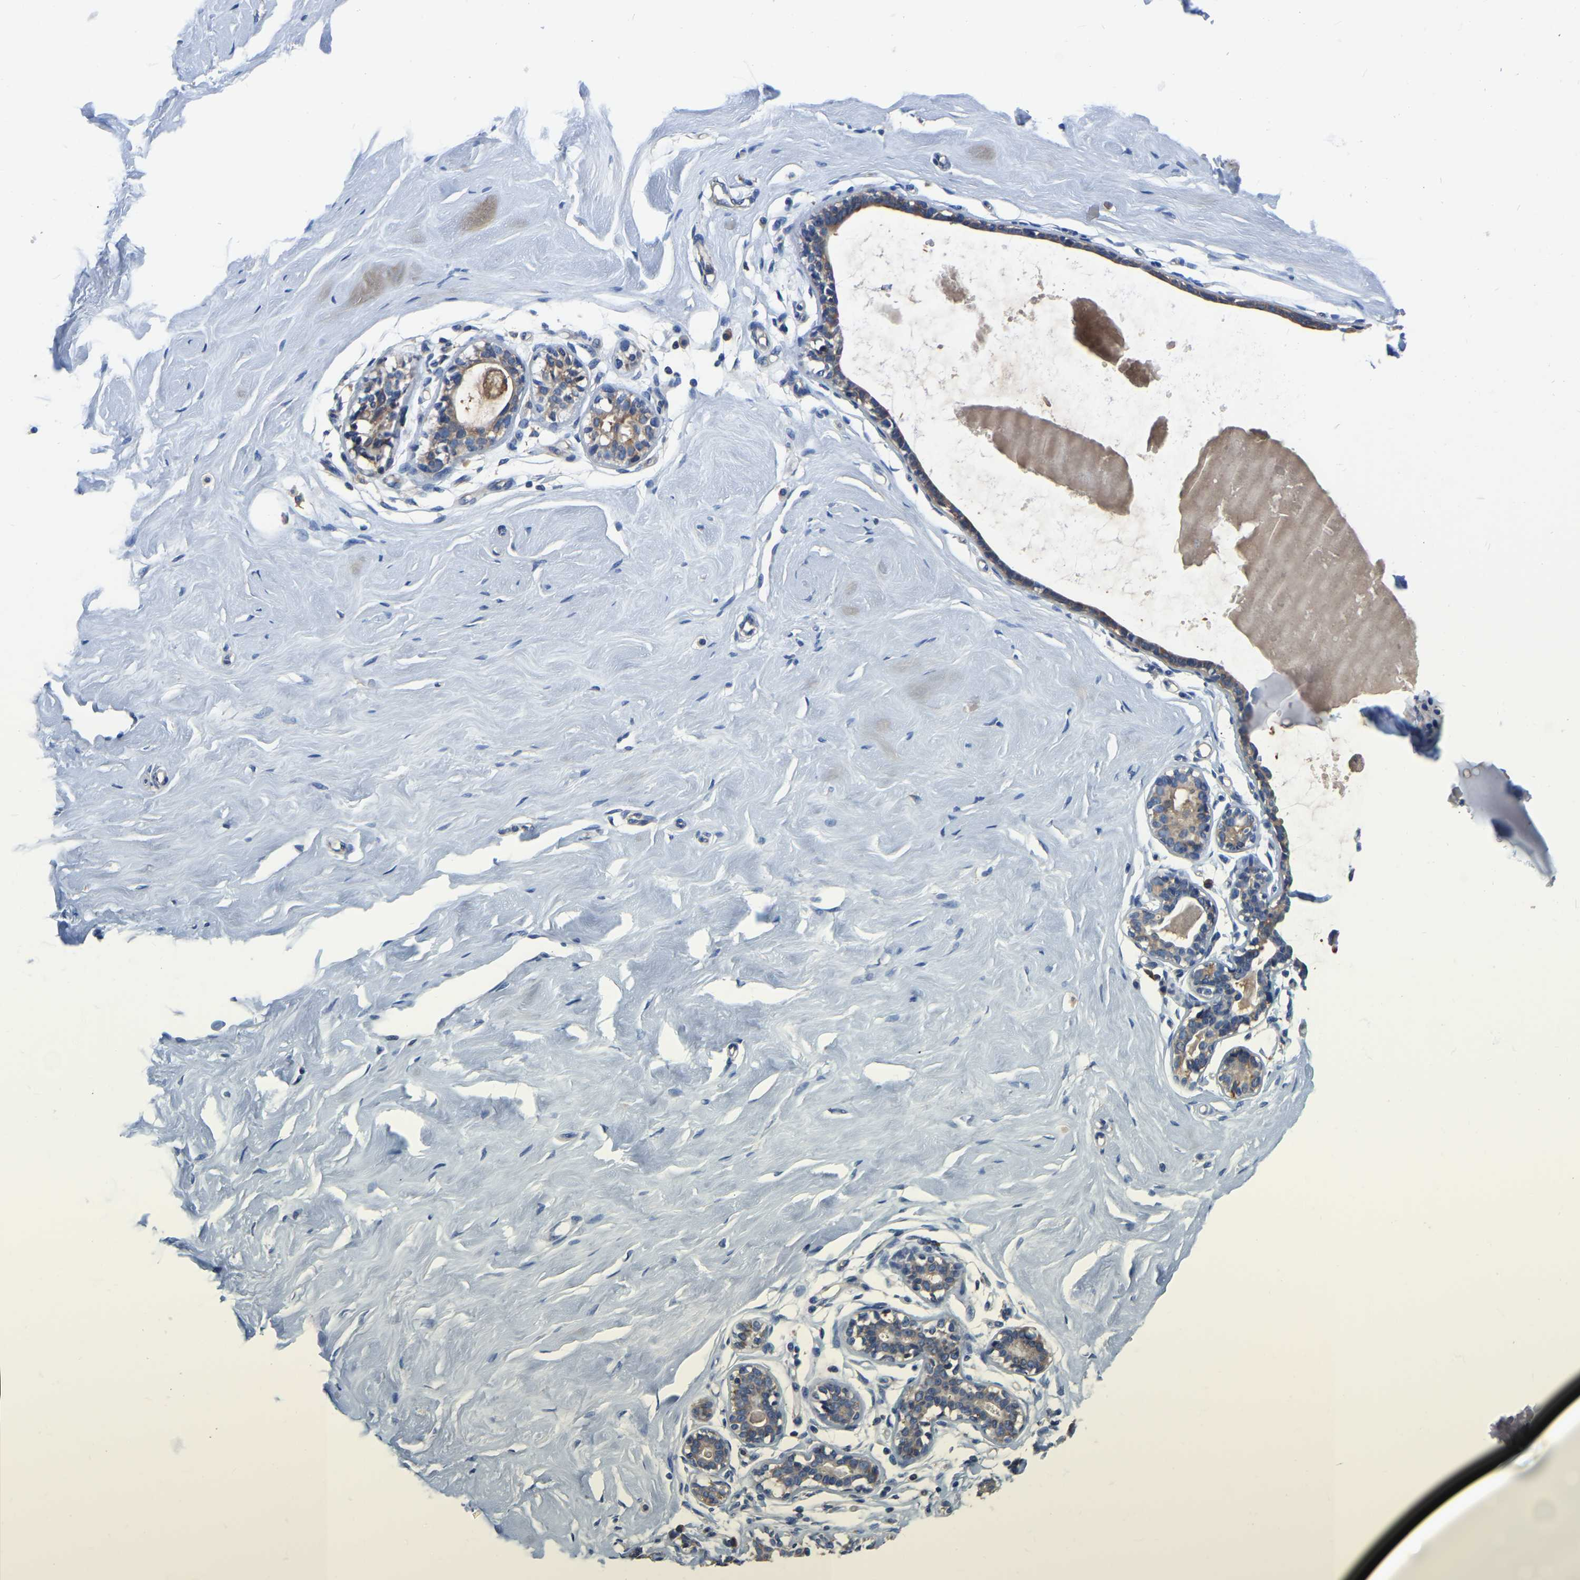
{"staining": {"intensity": "negative", "quantity": "none", "location": "none"}, "tissue": "breast", "cell_type": "Adipocytes", "image_type": "normal", "snomed": [{"axis": "morphology", "description": "Normal tissue, NOS"}, {"axis": "topography", "description": "Breast"}], "caption": "Immunohistochemistry histopathology image of benign breast: human breast stained with DAB reveals no significant protein positivity in adipocytes. Brightfield microscopy of IHC stained with DAB (brown) and hematoxylin (blue), captured at high magnification.", "gene": "GARS1", "patient": {"sex": "female", "age": 23}}